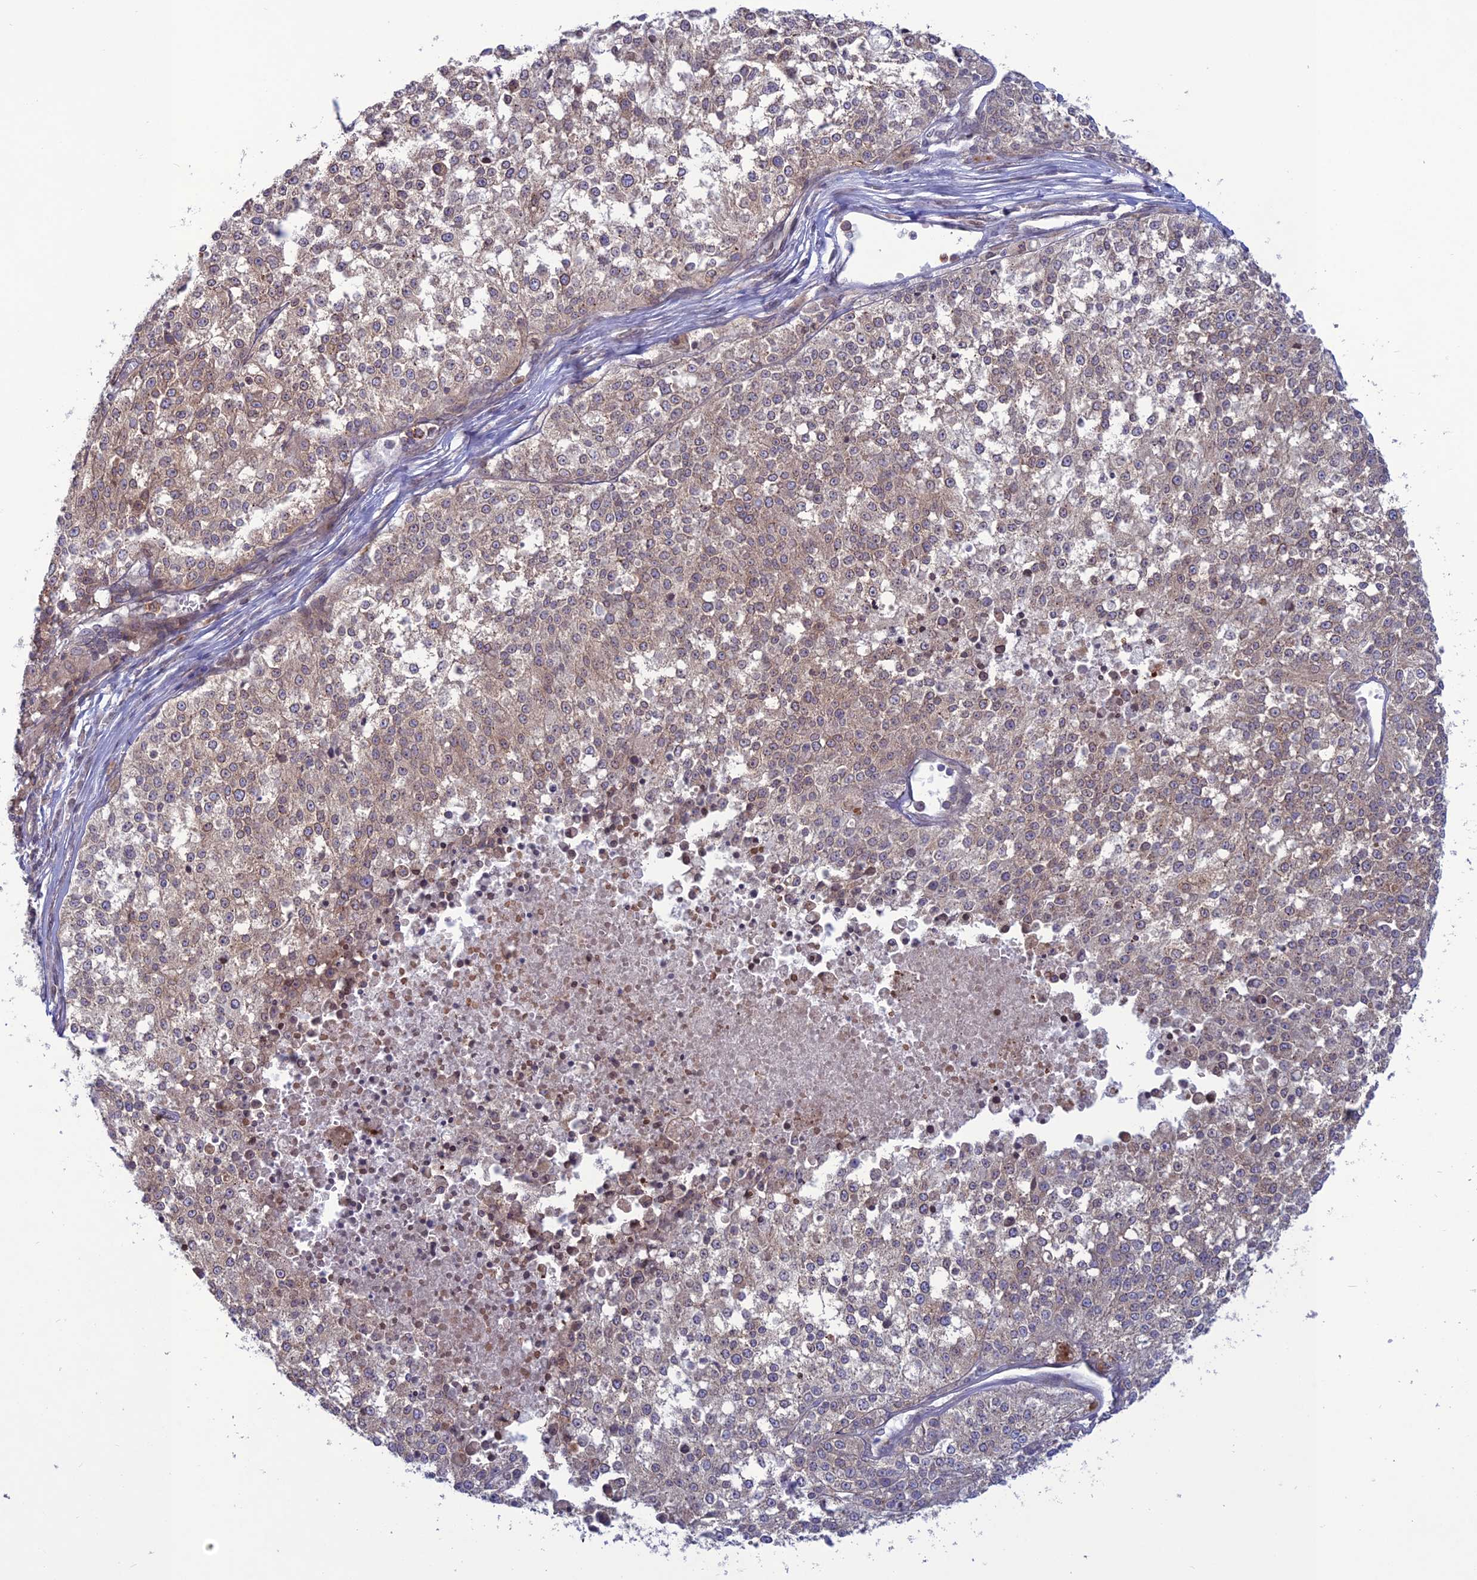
{"staining": {"intensity": "weak", "quantity": ">75%", "location": "cytoplasmic/membranous,nuclear"}, "tissue": "melanoma", "cell_type": "Tumor cells", "image_type": "cancer", "snomed": [{"axis": "morphology", "description": "Malignant melanoma, NOS"}, {"axis": "topography", "description": "Skin"}], "caption": "The micrograph demonstrates immunohistochemical staining of malignant melanoma. There is weak cytoplasmic/membranous and nuclear staining is present in about >75% of tumor cells.", "gene": "WDR46", "patient": {"sex": "female", "age": 64}}